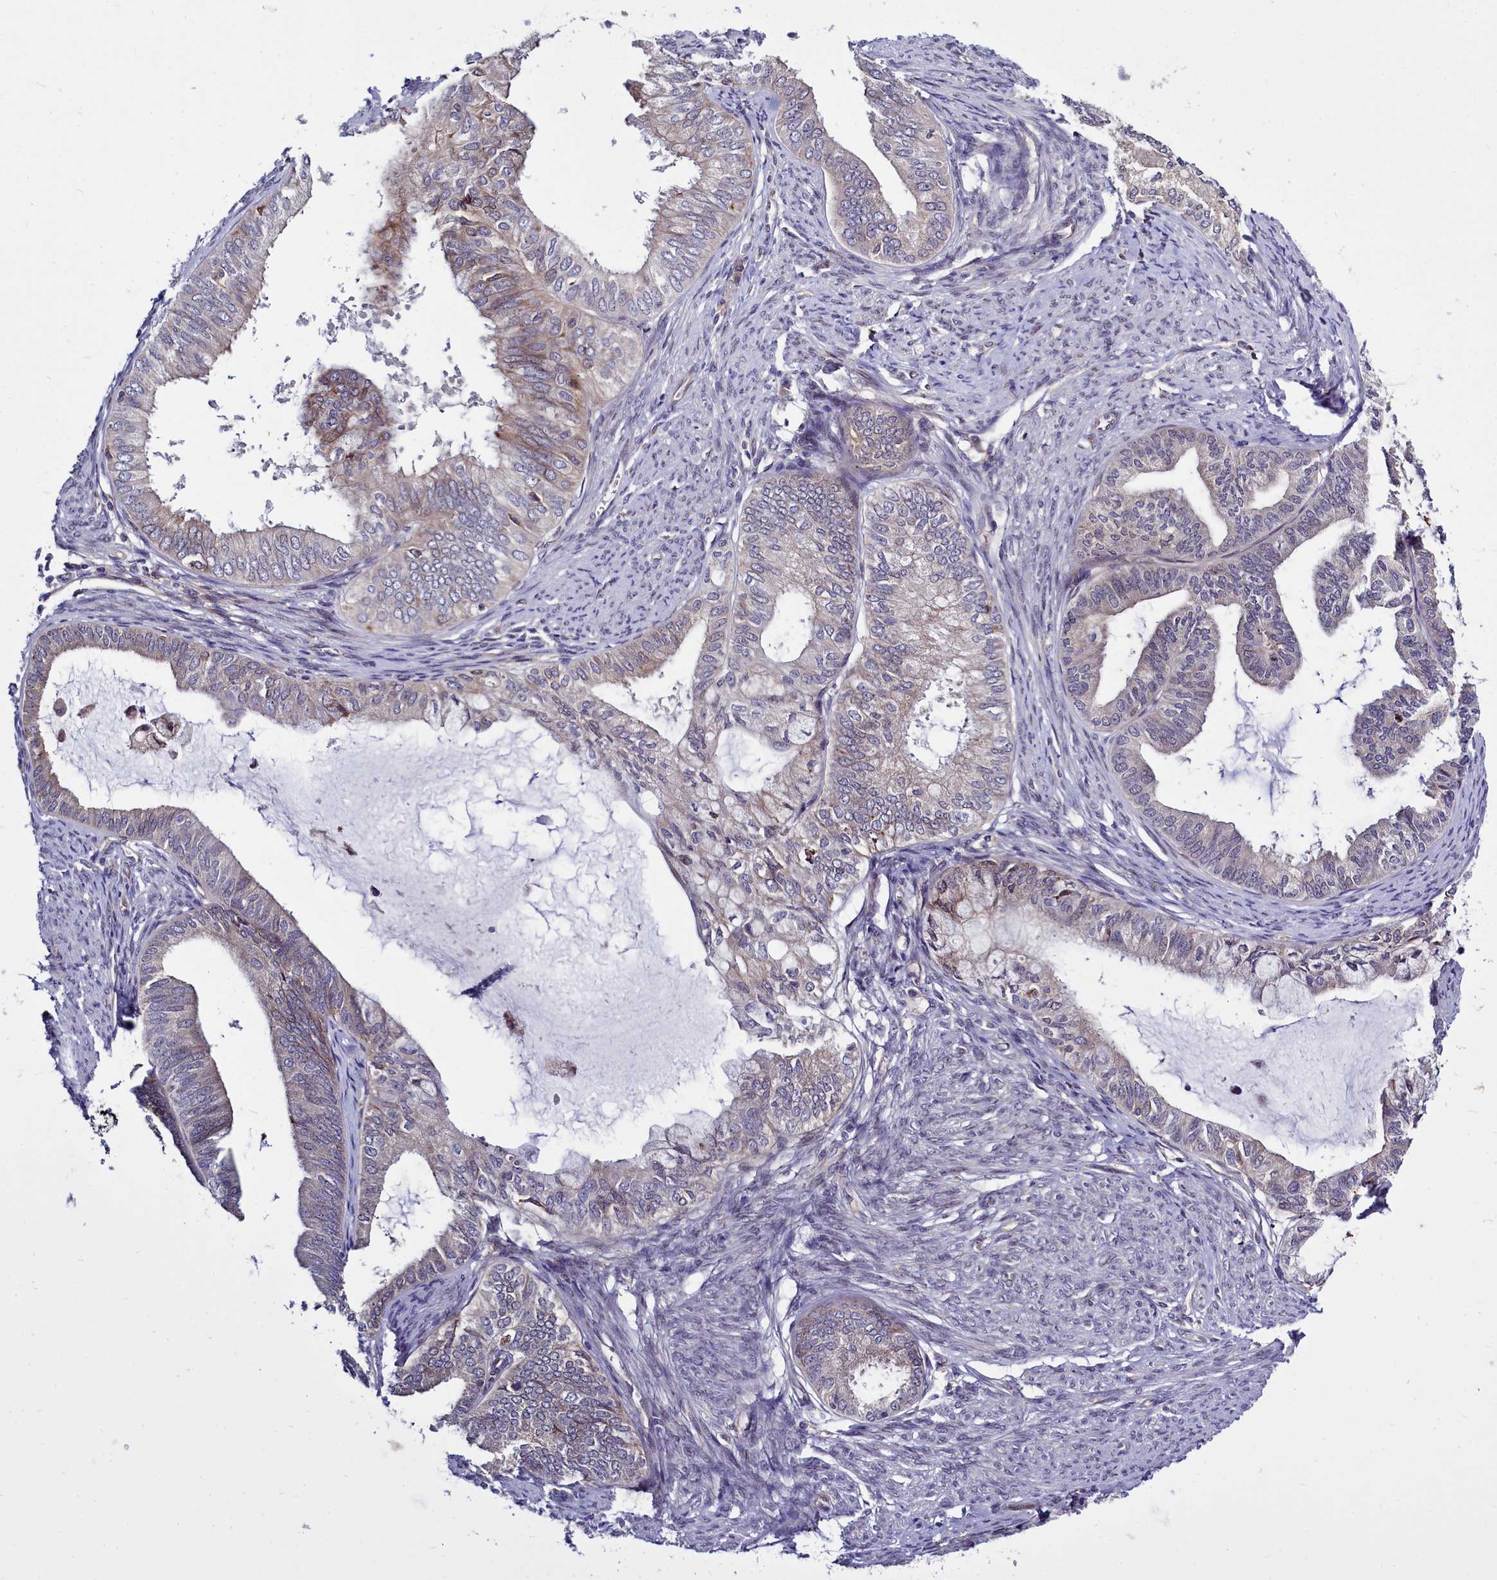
{"staining": {"intensity": "negative", "quantity": "none", "location": "none"}, "tissue": "endometrial cancer", "cell_type": "Tumor cells", "image_type": "cancer", "snomed": [{"axis": "morphology", "description": "Adenocarcinoma, NOS"}, {"axis": "topography", "description": "Endometrium"}], "caption": "A histopathology image of endometrial cancer stained for a protein demonstrates no brown staining in tumor cells. (Brightfield microscopy of DAB (3,3'-diaminobenzidine) IHC at high magnification).", "gene": "RAPGEF4", "patient": {"sex": "female", "age": 86}}